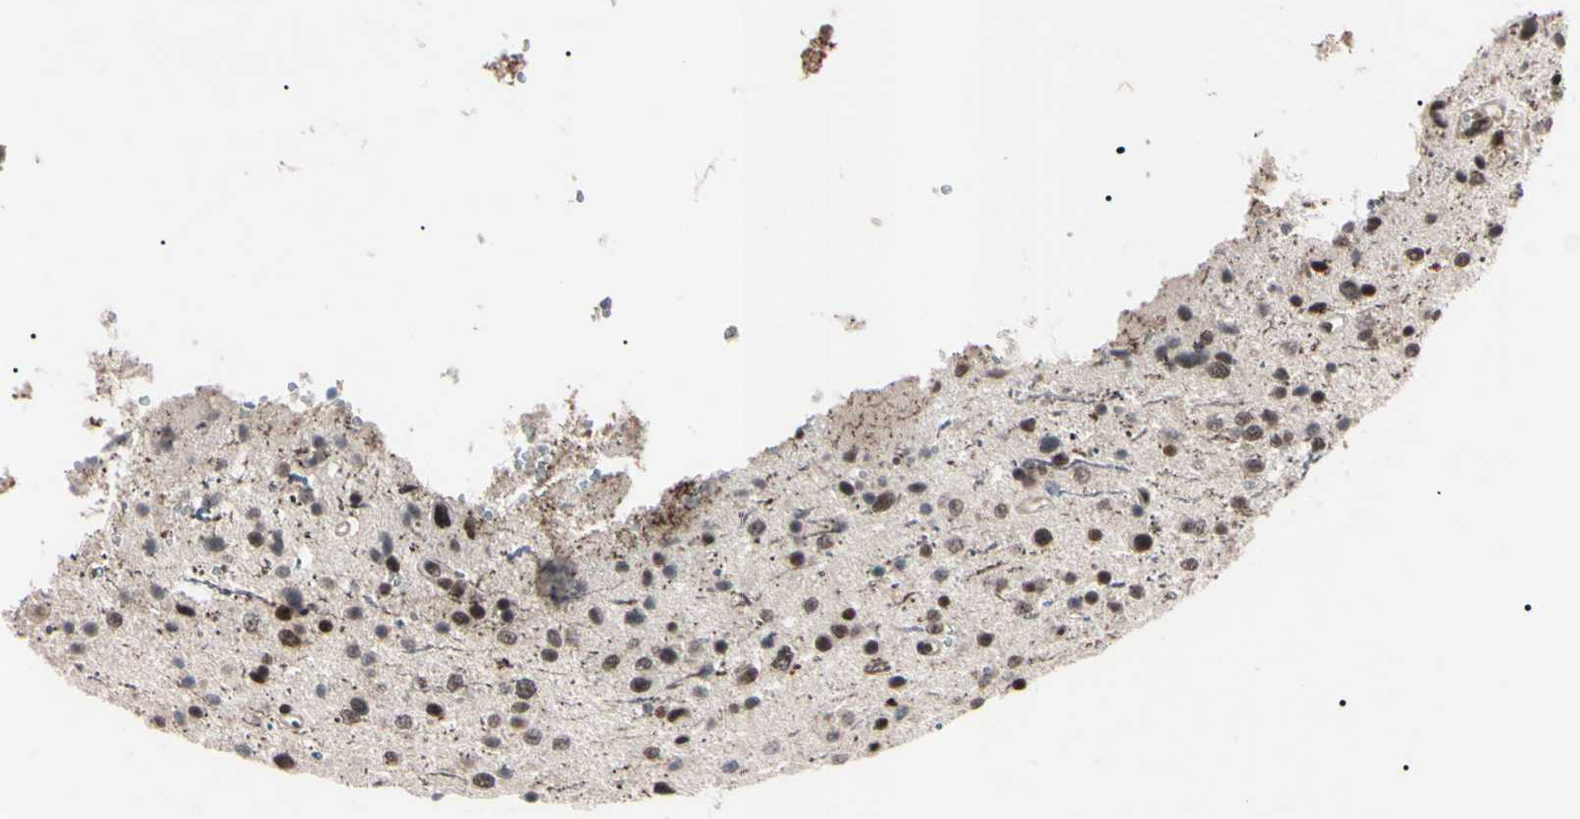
{"staining": {"intensity": "moderate", "quantity": "25%-75%", "location": "nuclear"}, "tissue": "glioma", "cell_type": "Tumor cells", "image_type": "cancer", "snomed": [{"axis": "morphology", "description": "Glioma, malignant, Low grade"}, {"axis": "topography", "description": "Brain"}], "caption": "DAB (3,3'-diaminobenzidine) immunohistochemical staining of glioma demonstrates moderate nuclear protein staining in approximately 25%-75% of tumor cells. Immunohistochemistry stains the protein of interest in brown and the nuclei are stained blue.", "gene": "YY1", "patient": {"sex": "female", "age": 37}}